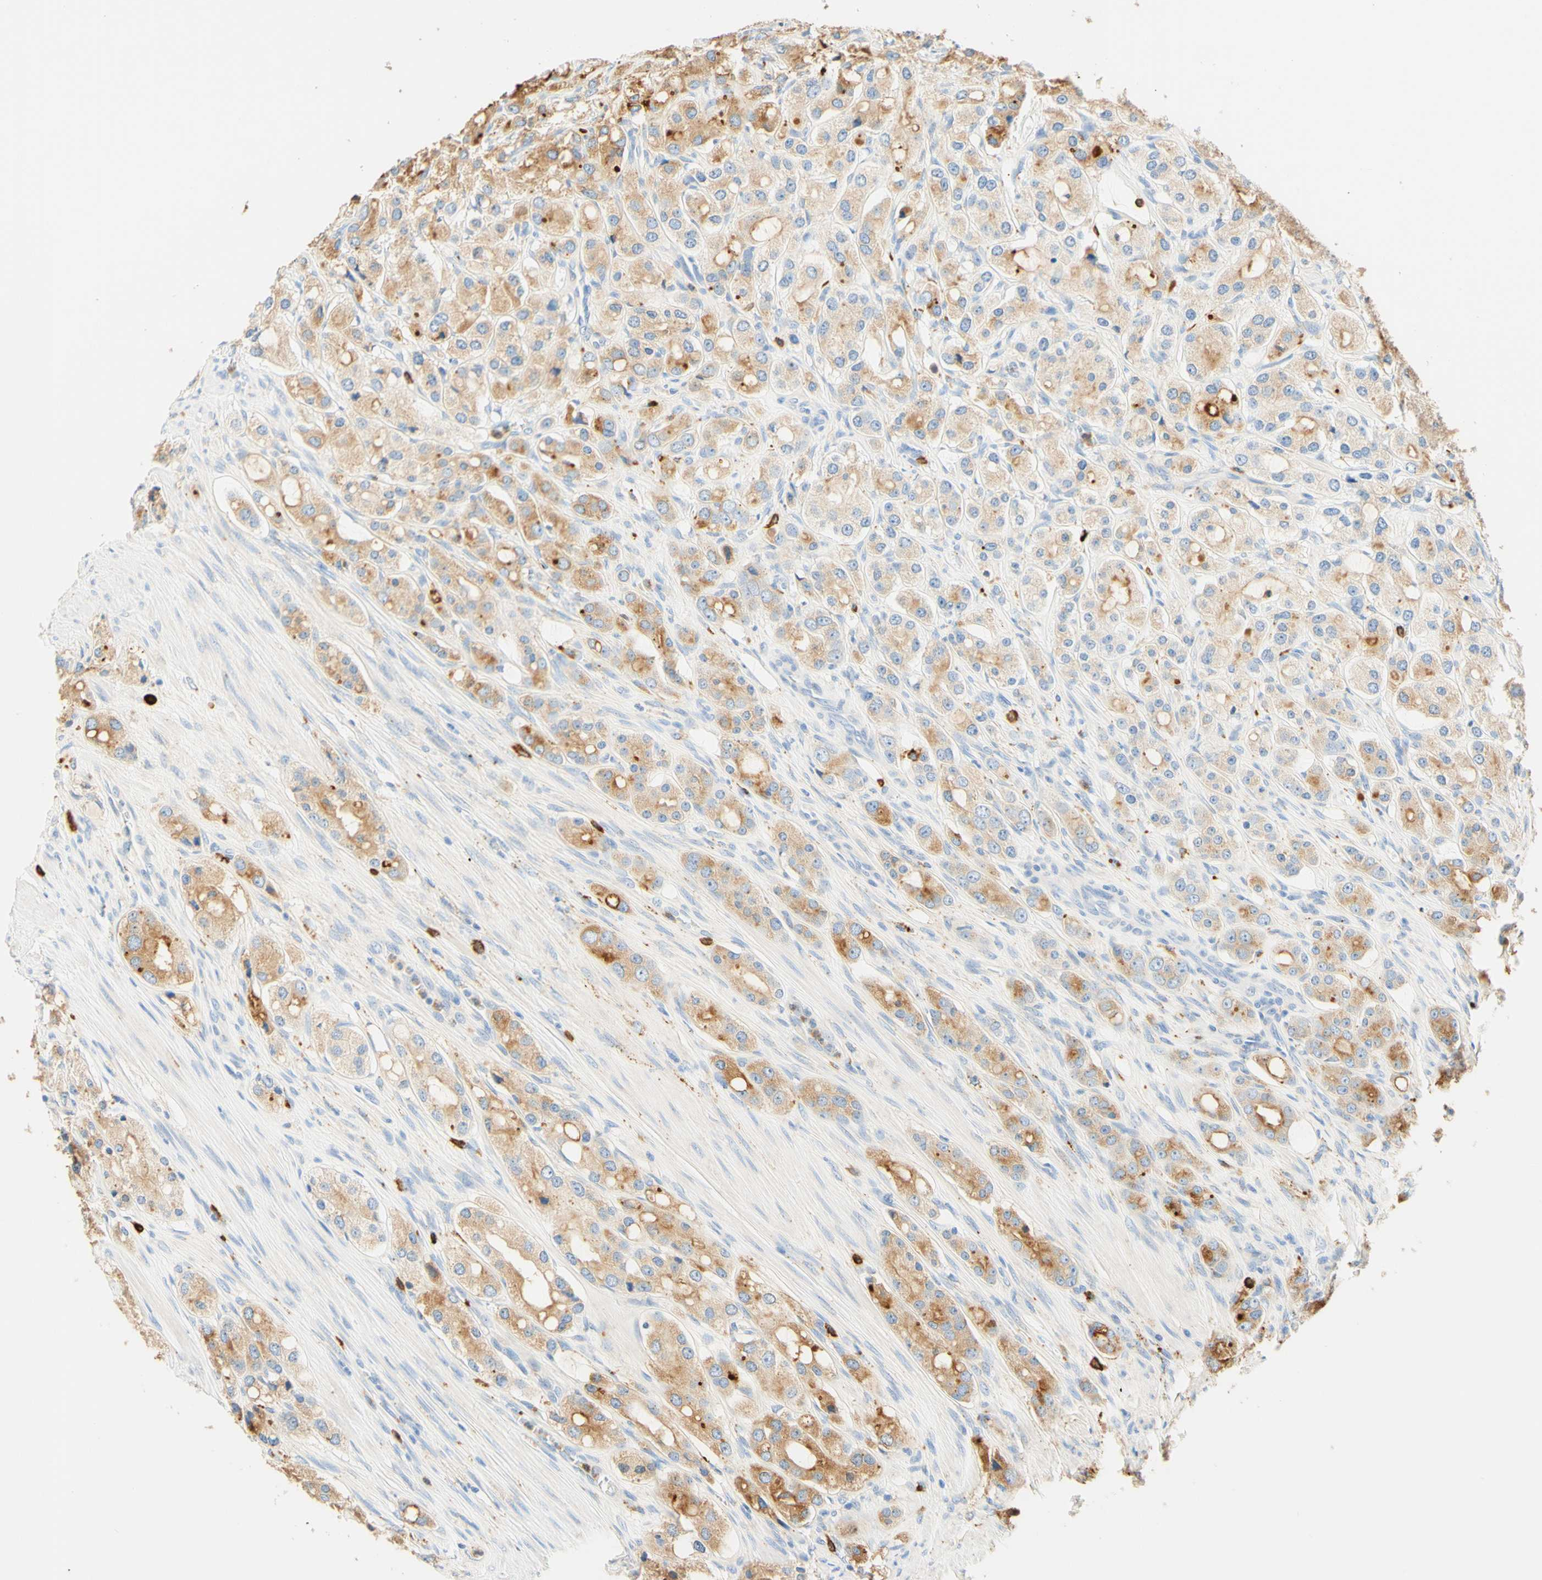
{"staining": {"intensity": "moderate", "quantity": "<25%", "location": "cytoplasmic/membranous"}, "tissue": "prostate cancer", "cell_type": "Tumor cells", "image_type": "cancer", "snomed": [{"axis": "morphology", "description": "Adenocarcinoma, High grade"}, {"axis": "topography", "description": "Prostate"}], "caption": "Prostate cancer (high-grade adenocarcinoma) stained with a brown dye demonstrates moderate cytoplasmic/membranous positive positivity in about <25% of tumor cells.", "gene": "CD63", "patient": {"sex": "male", "age": 65}}